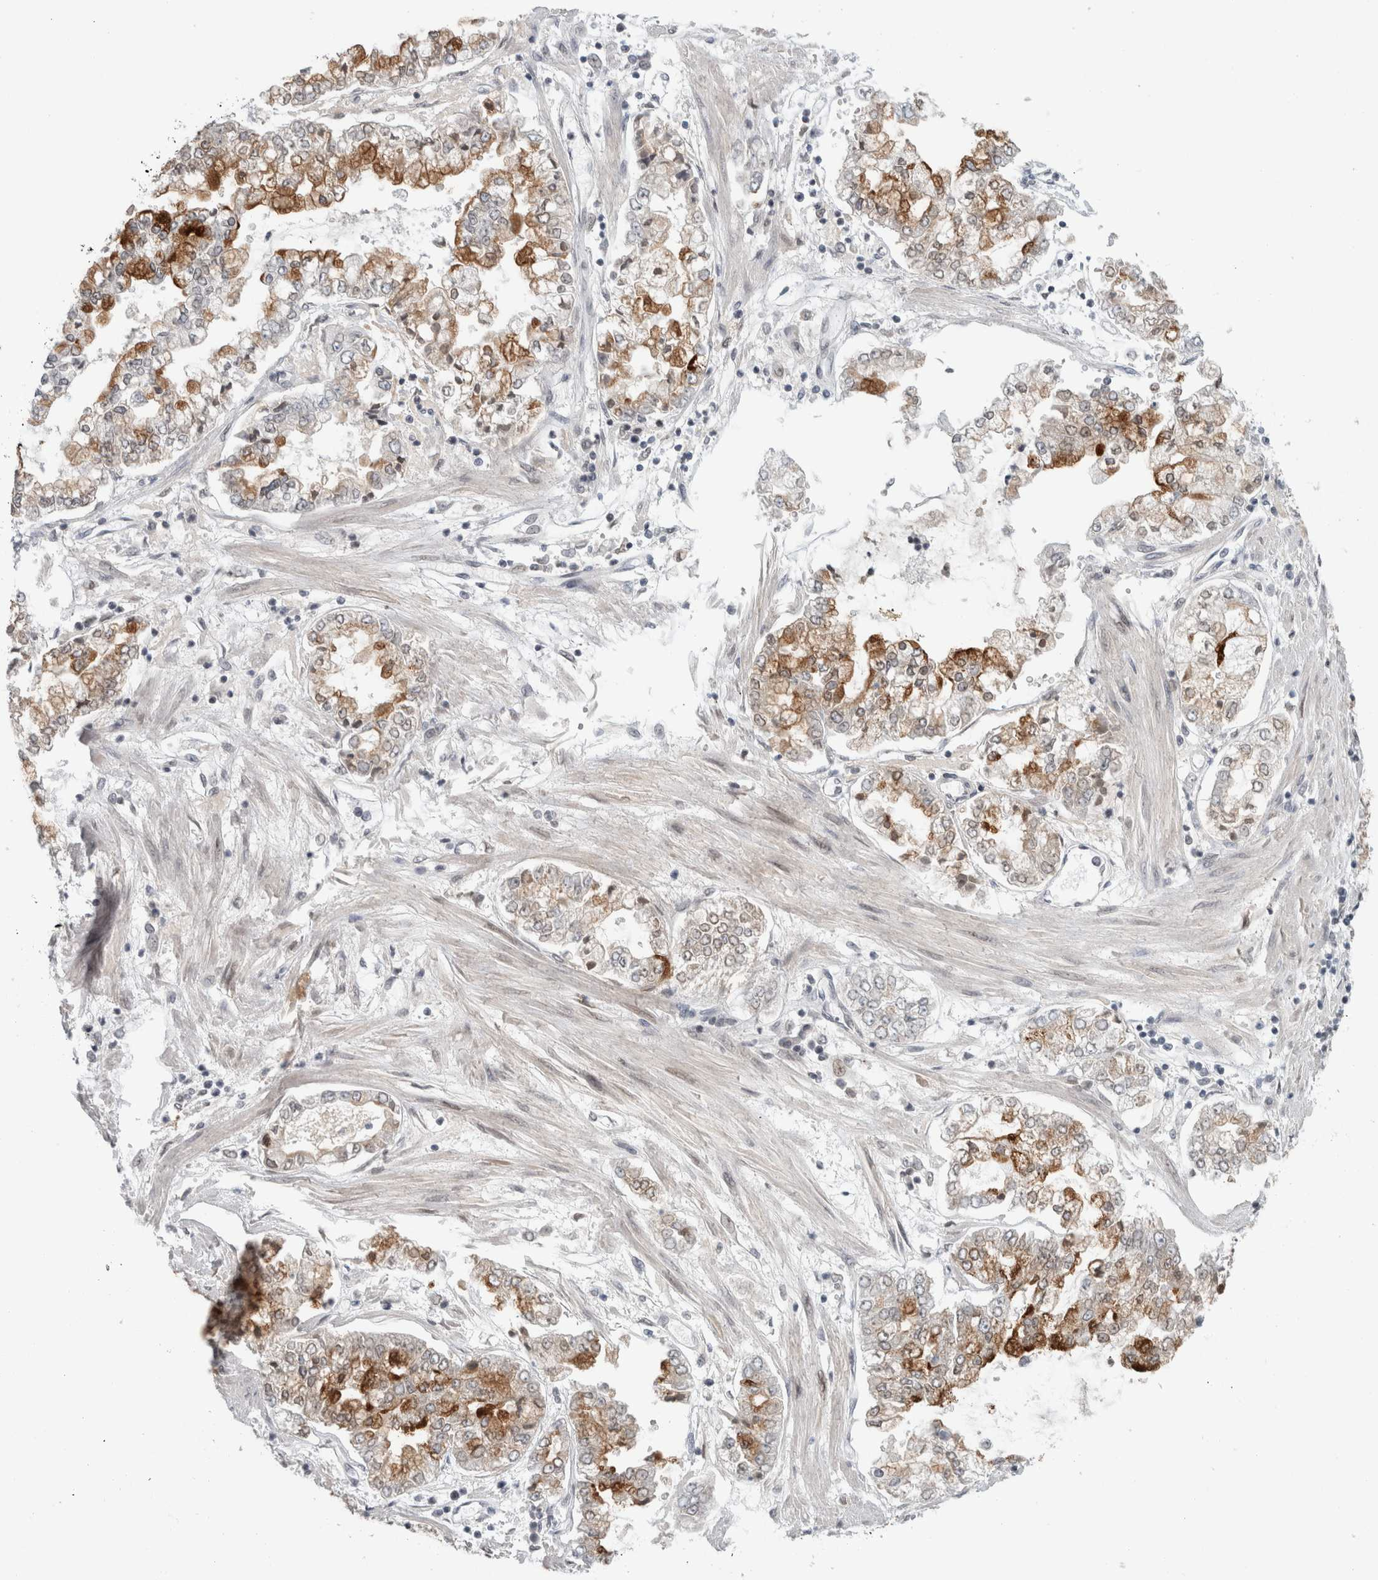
{"staining": {"intensity": "moderate", "quantity": "25%-75%", "location": "cytoplasmic/membranous"}, "tissue": "stomach cancer", "cell_type": "Tumor cells", "image_type": "cancer", "snomed": [{"axis": "morphology", "description": "Adenocarcinoma, NOS"}, {"axis": "topography", "description": "Stomach"}], "caption": "Immunohistochemistry (IHC) of human stomach cancer exhibits medium levels of moderate cytoplasmic/membranous staining in about 25%-75% of tumor cells.", "gene": "ZNF770", "patient": {"sex": "male", "age": 76}}